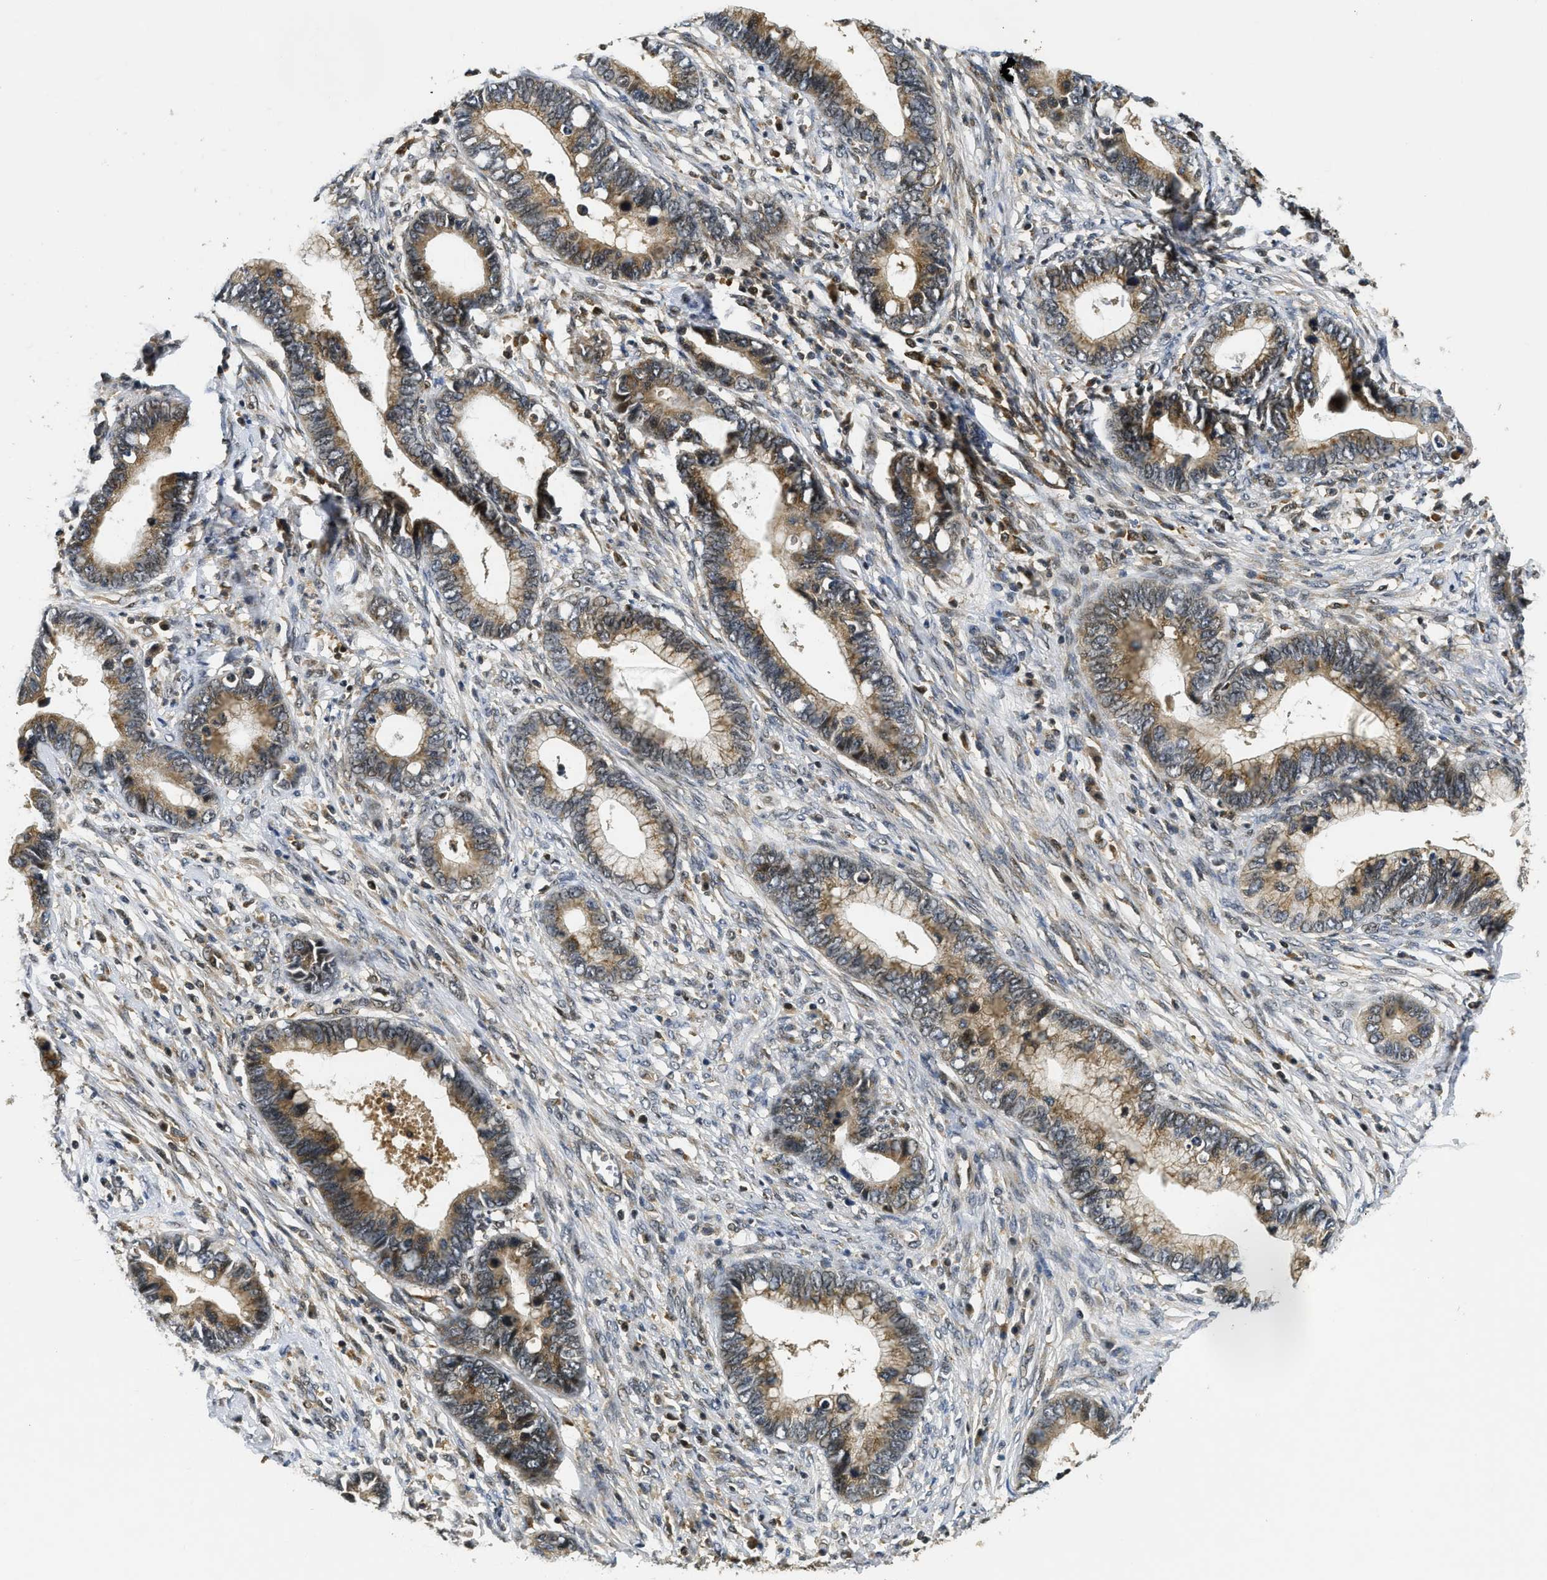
{"staining": {"intensity": "moderate", "quantity": ">75%", "location": "cytoplasmic/membranous"}, "tissue": "cervical cancer", "cell_type": "Tumor cells", "image_type": "cancer", "snomed": [{"axis": "morphology", "description": "Adenocarcinoma, NOS"}, {"axis": "topography", "description": "Cervix"}], "caption": "The image displays staining of cervical cancer (adenocarcinoma), revealing moderate cytoplasmic/membranous protein positivity (brown color) within tumor cells.", "gene": "ADSL", "patient": {"sex": "female", "age": 44}}